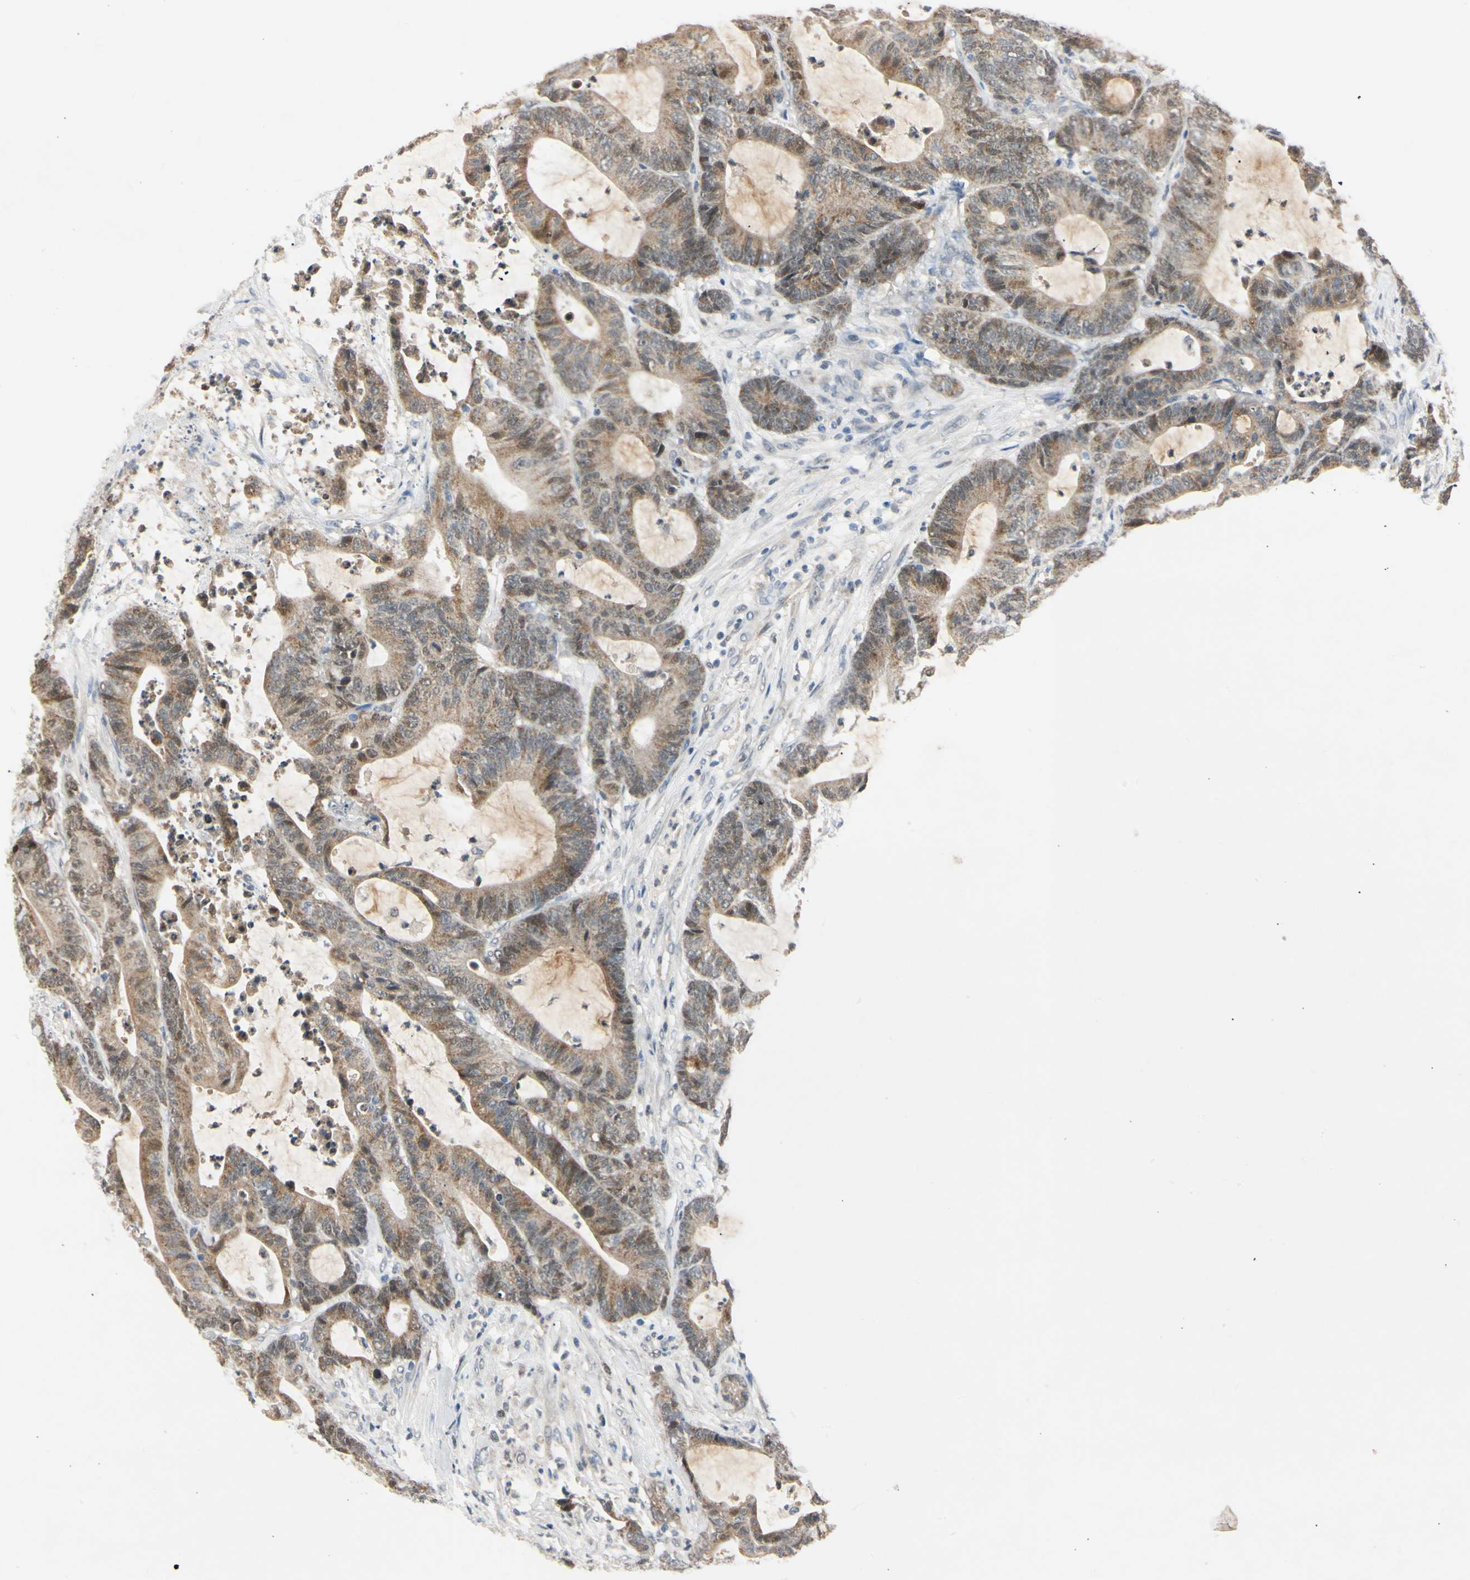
{"staining": {"intensity": "moderate", "quantity": "25%-75%", "location": "cytoplasmic/membranous,nuclear"}, "tissue": "colorectal cancer", "cell_type": "Tumor cells", "image_type": "cancer", "snomed": [{"axis": "morphology", "description": "Adenocarcinoma, NOS"}, {"axis": "topography", "description": "Colon"}], "caption": "Protein expression analysis of adenocarcinoma (colorectal) demonstrates moderate cytoplasmic/membranous and nuclear positivity in approximately 25%-75% of tumor cells.", "gene": "RIOX2", "patient": {"sex": "female", "age": 84}}